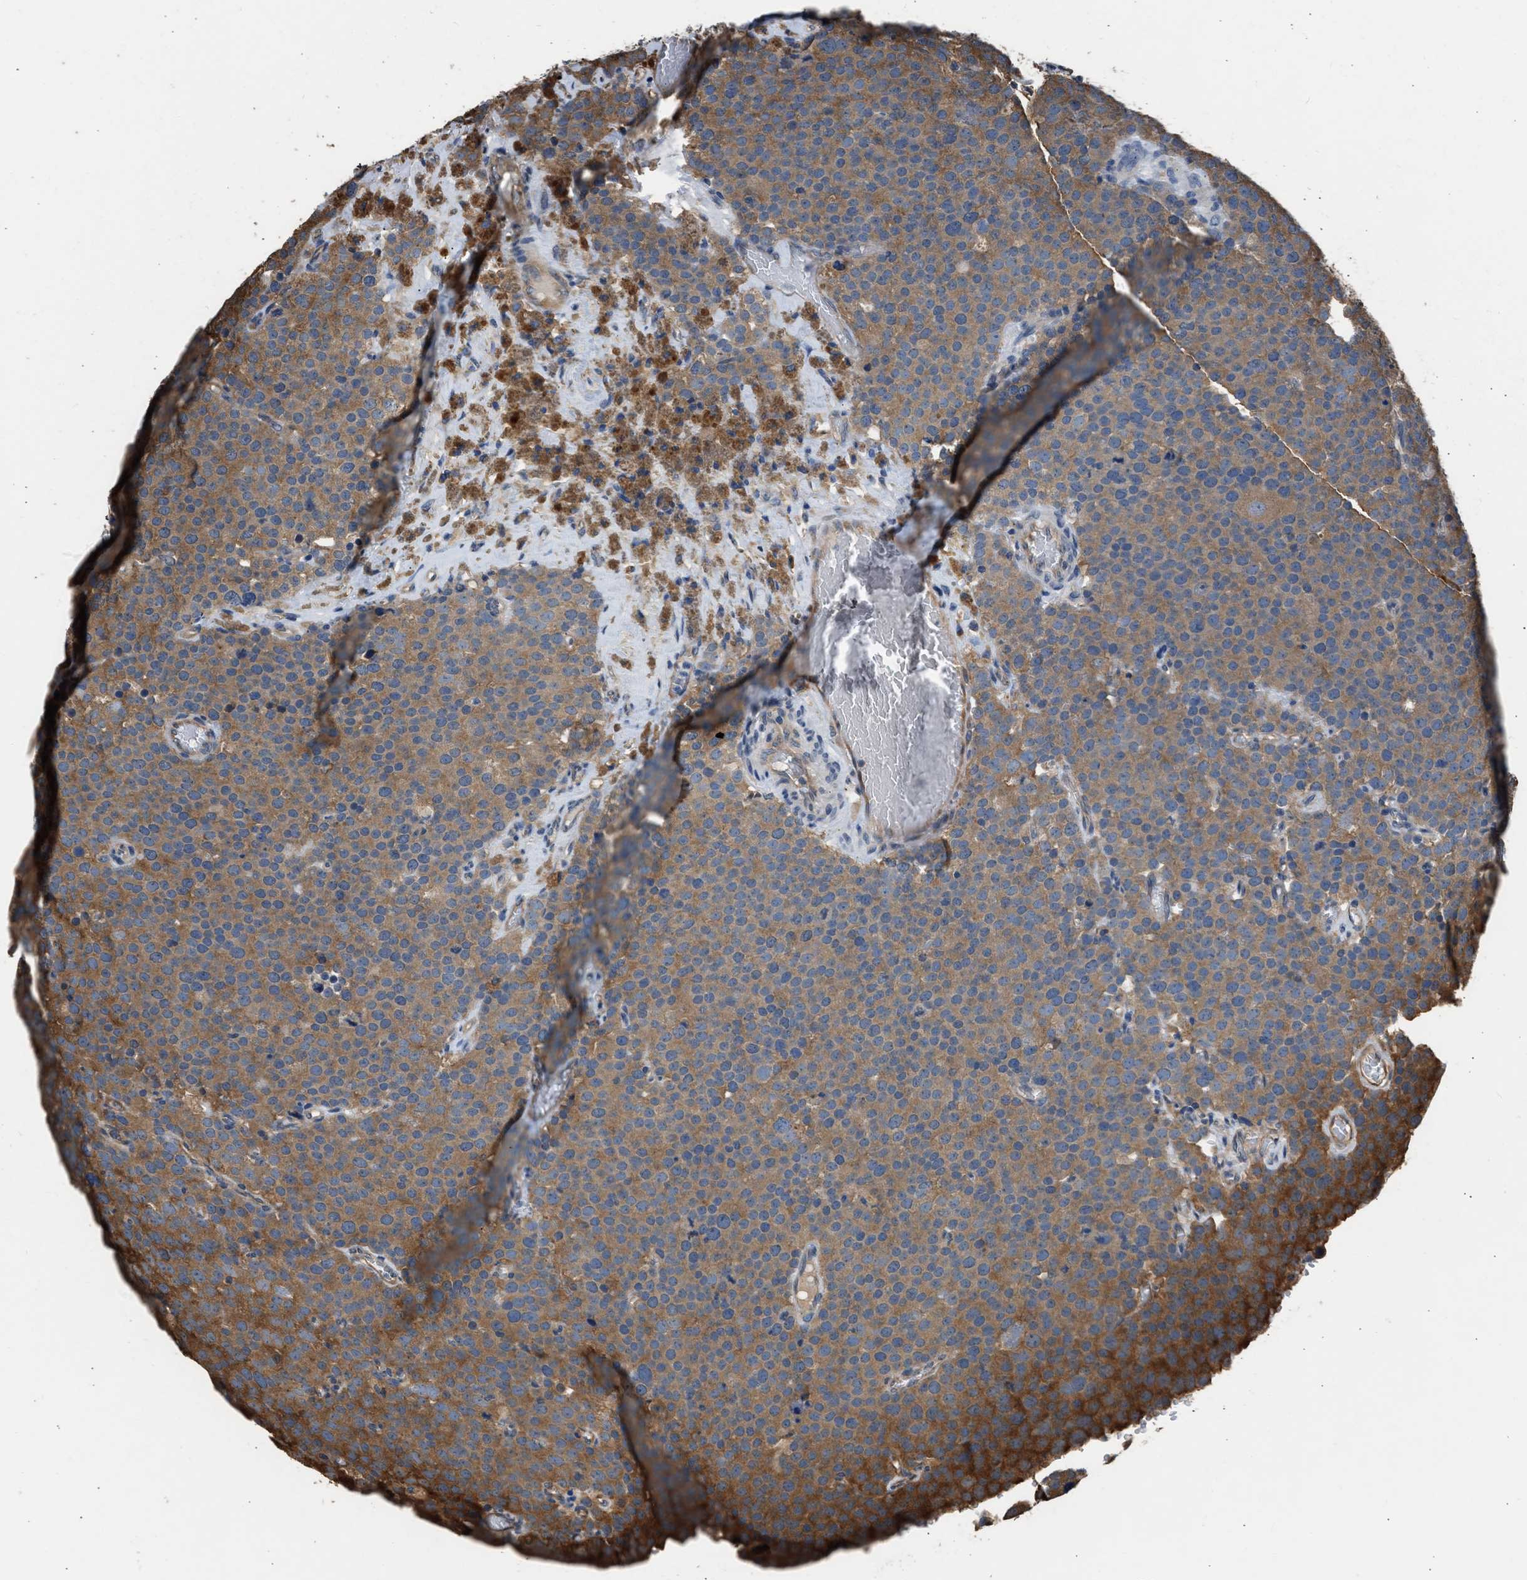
{"staining": {"intensity": "moderate", "quantity": ">75%", "location": "cytoplasmic/membranous"}, "tissue": "testis cancer", "cell_type": "Tumor cells", "image_type": "cancer", "snomed": [{"axis": "morphology", "description": "Normal tissue, NOS"}, {"axis": "morphology", "description": "Seminoma, NOS"}, {"axis": "topography", "description": "Testis"}], "caption": "The image reveals staining of seminoma (testis), revealing moderate cytoplasmic/membranous protein positivity (brown color) within tumor cells.", "gene": "SLC36A4", "patient": {"sex": "male", "age": 71}}